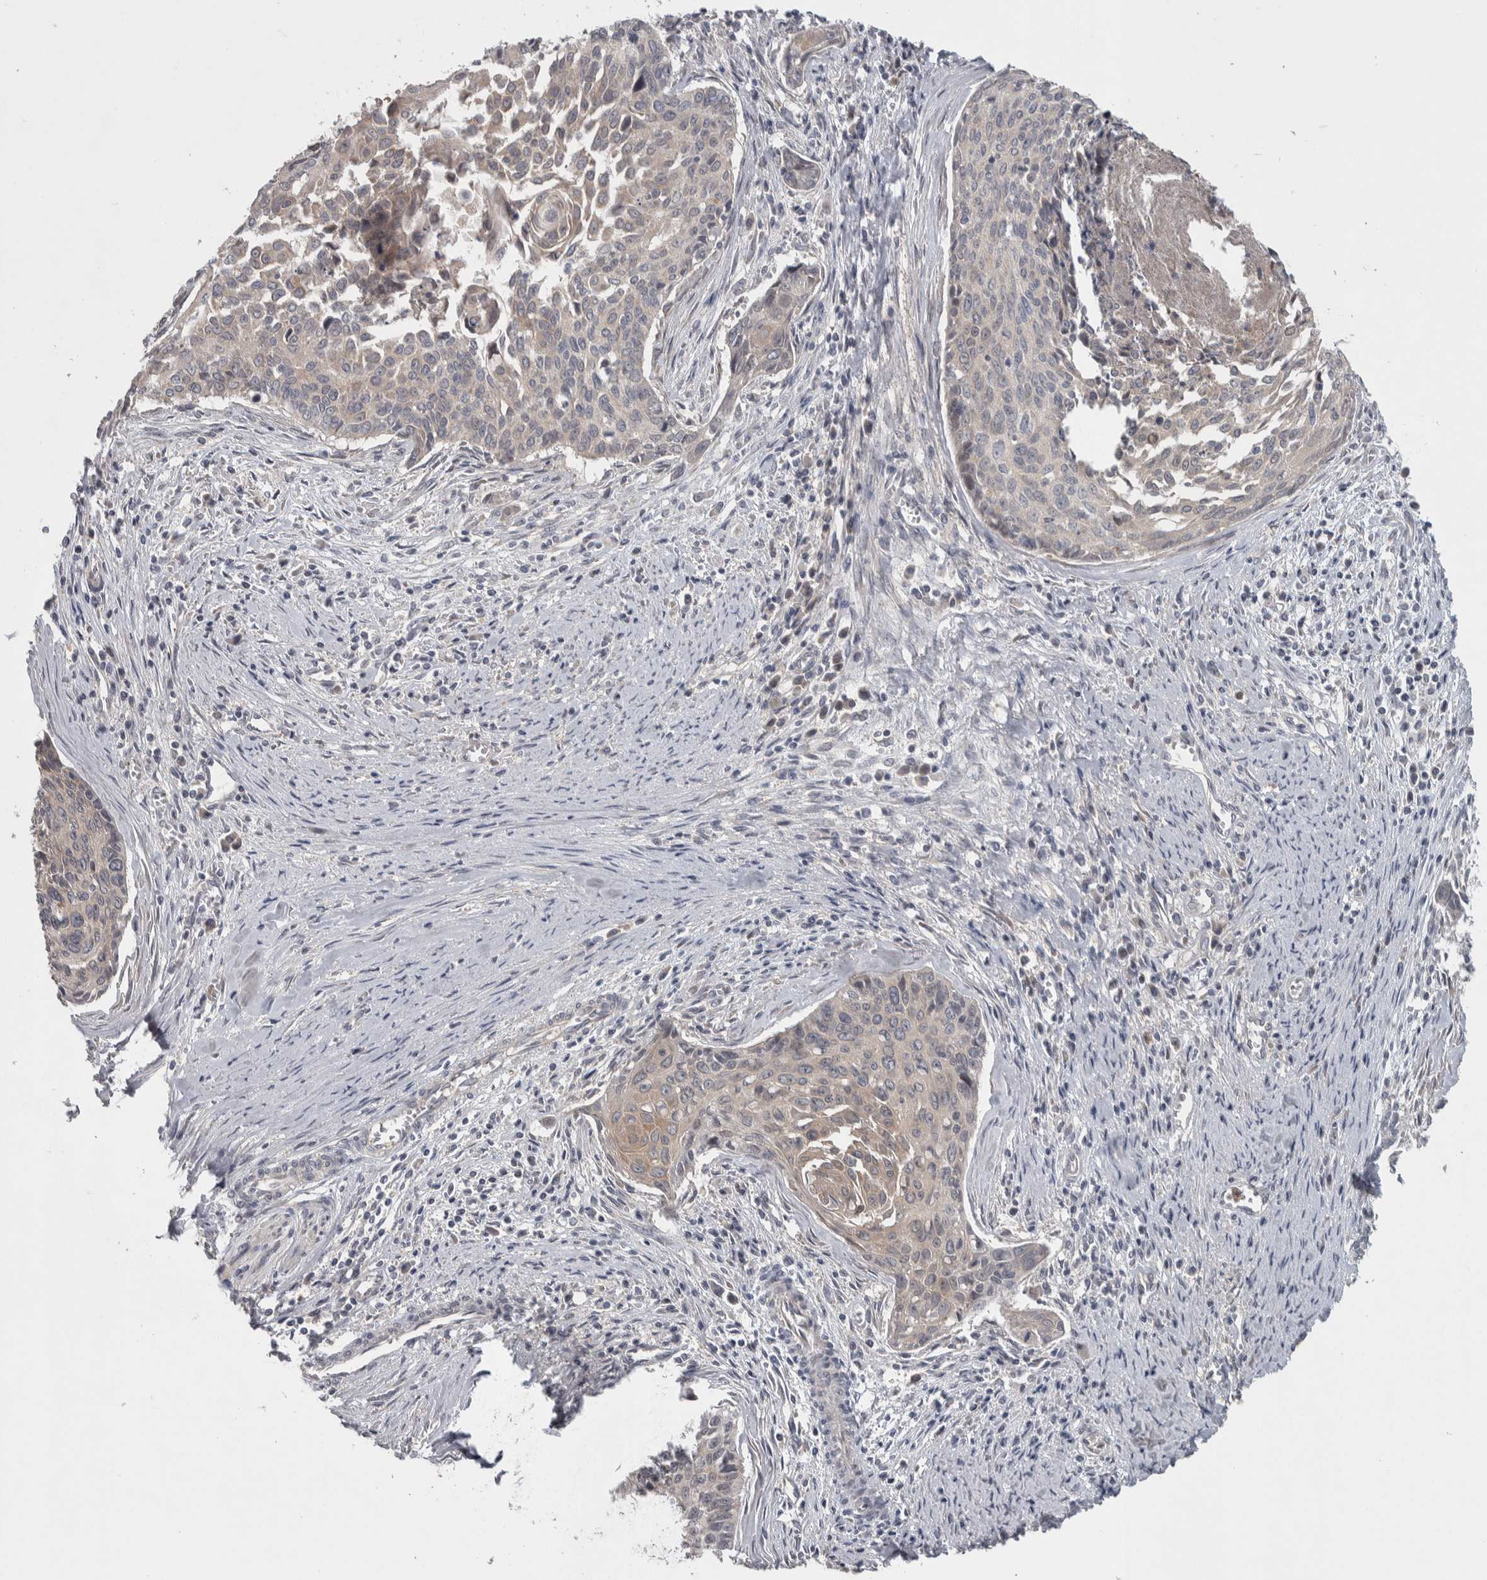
{"staining": {"intensity": "weak", "quantity": "<25%", "location": "cytoplasmic/membranous"}, "tissue": "cervical cancer", "cell_type": "Tumor cells", "image_type": "cancer", "snomed": [{"axis": "morphology", "description": "Squamous cell carcinoma, NOS"}, {"axis": "topography", "description": "Cervix"}], "caption": "The image reveals no significant expression in tumor cells of squamous cell carcinoma (cervical).", "gene": "SRP68", "patient": {"sex": "female", "age": 55}}